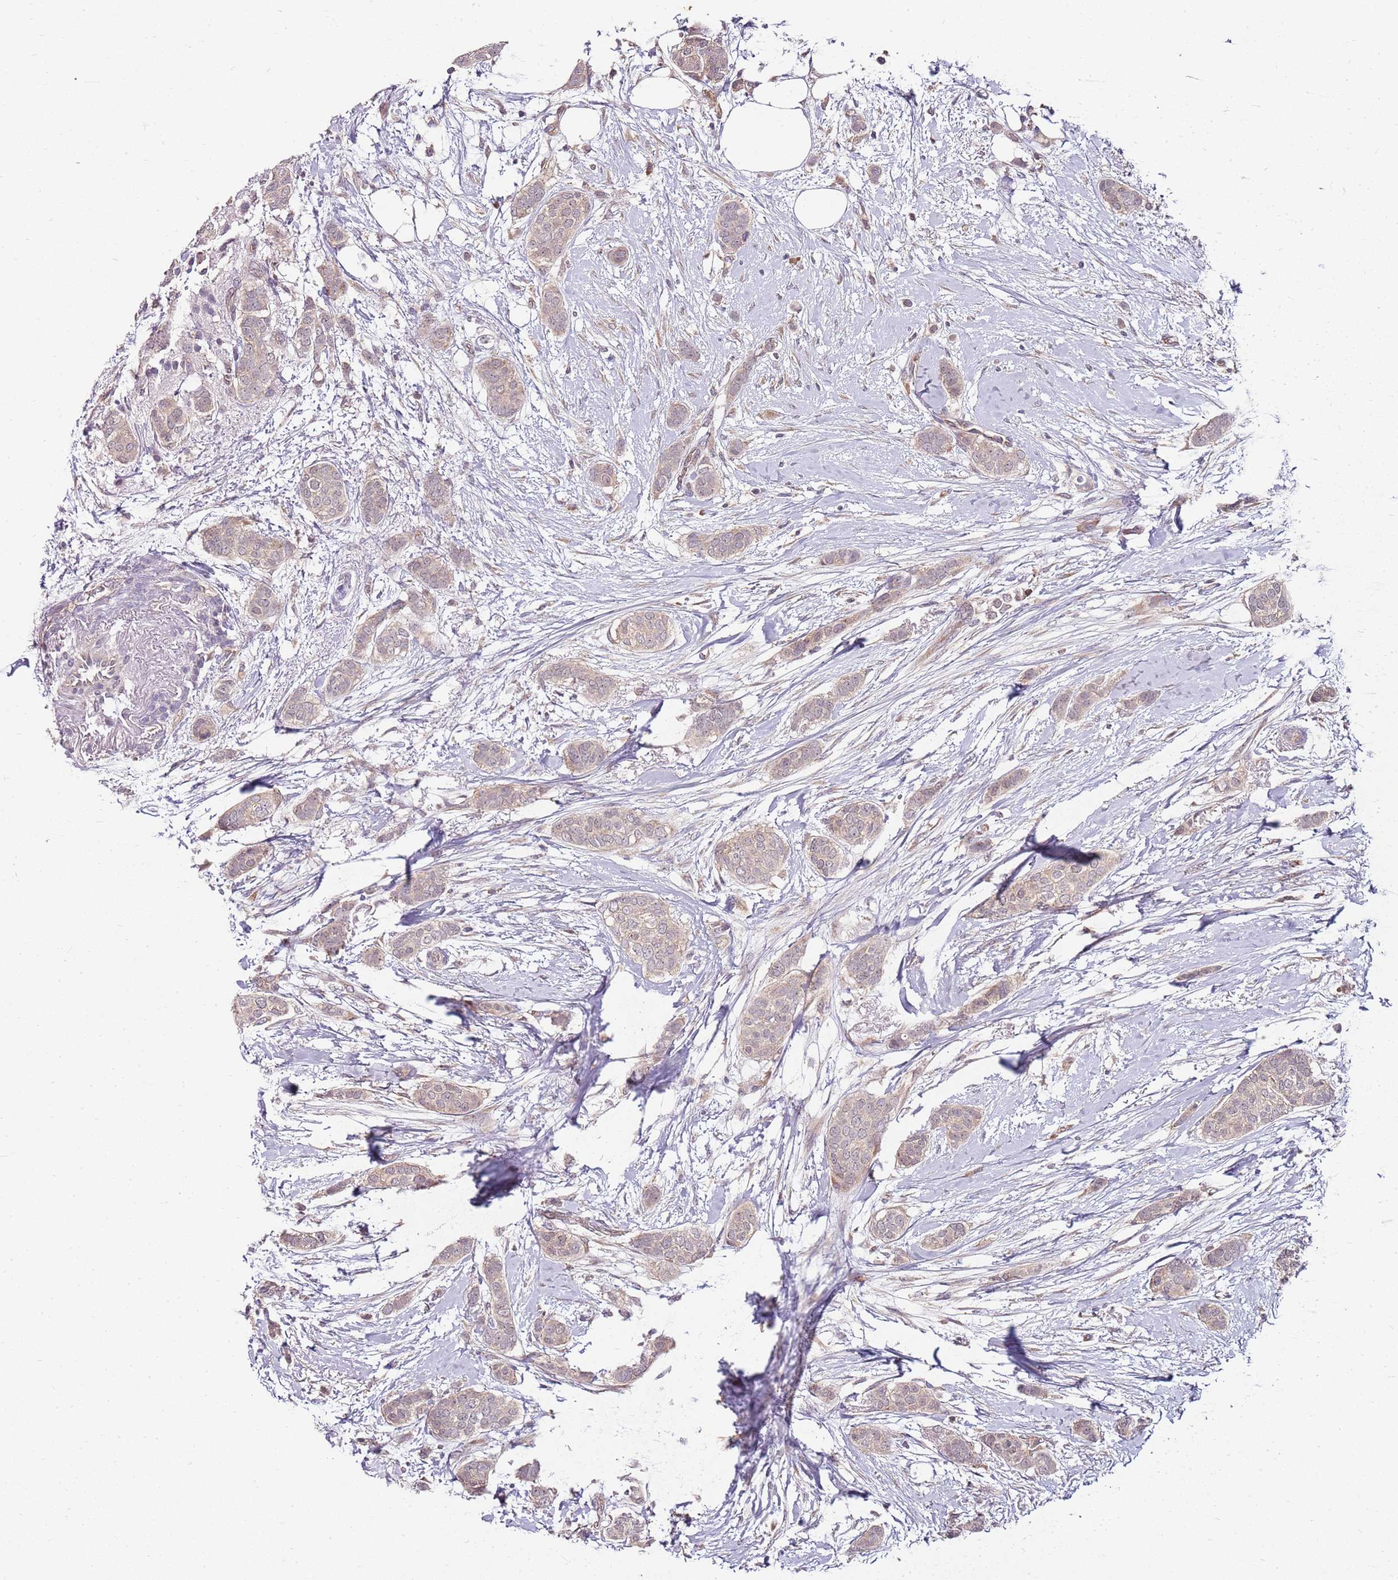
{"staining": {"intensity": "weak", "quantity": ">75%", "location": "cytoplasmic/membranous"}, "tissue": "breast cancer", "cell_type": "Tumor cells", "image_type": "cancer", "snomed": [{"axis": "morphology", "description": "Duct carcinoma"}, {"axis": "topography", "description": "Breast"}], "caption": "Breast infiltrating ductal carcinoma stained with a brown dye exhibits weak cytoplasmic/membranous positive staining in about >75% of tumor cells.", "gene": "FBXL22", "patient": {"sex": "female", "age": 72}}